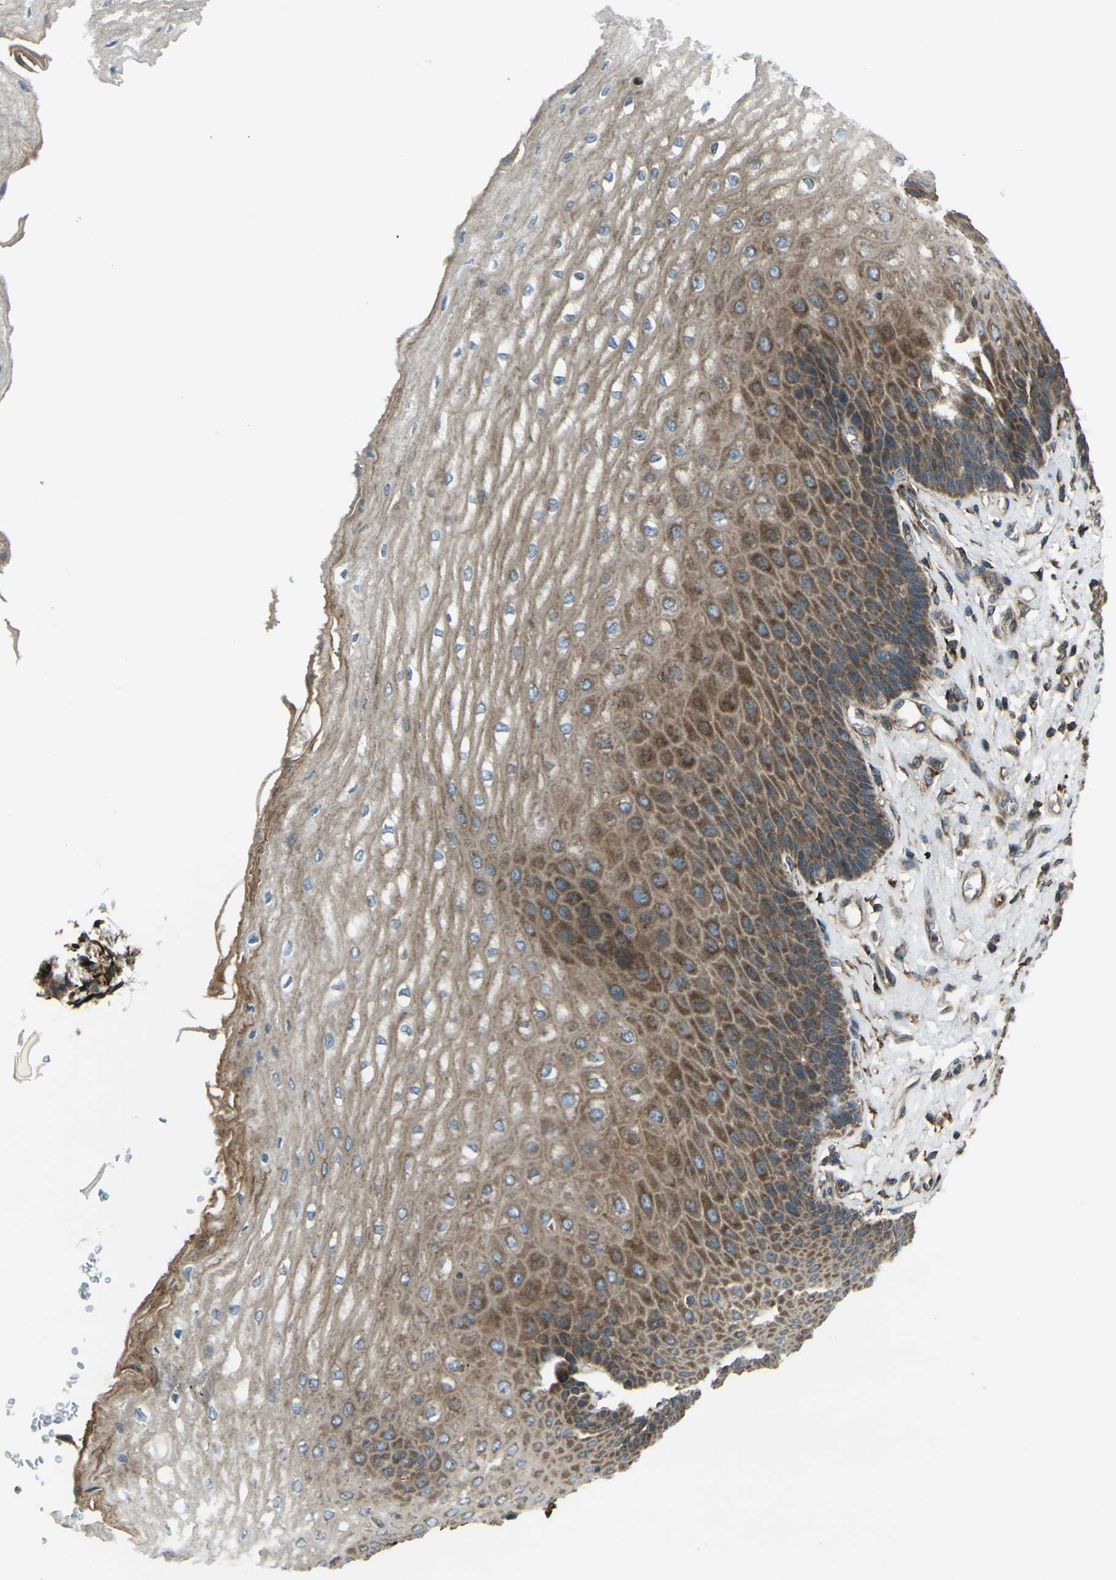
{"staining": {"intensity": "moderate", "quantity": ">75%", "location": "cytoplasmic/membranous"}, "tissue": "esophagus", "cell_type": "Squamous epithelial cells", "image_type": "normal", "snomed": [{"axis": "morphology", "description": "Normal tissue, NOS"}, {"axis": "topography", "description": "Esophagus"}], "caption": "Immunohistochemistry of normal esophagus exhibits medium levels of moderate cytoplasmic/membranous staining in approximately >75% of squamous epithelial cells.", "gene": "LSMEM1", "patient": {"sex": "male", "age": 54}}